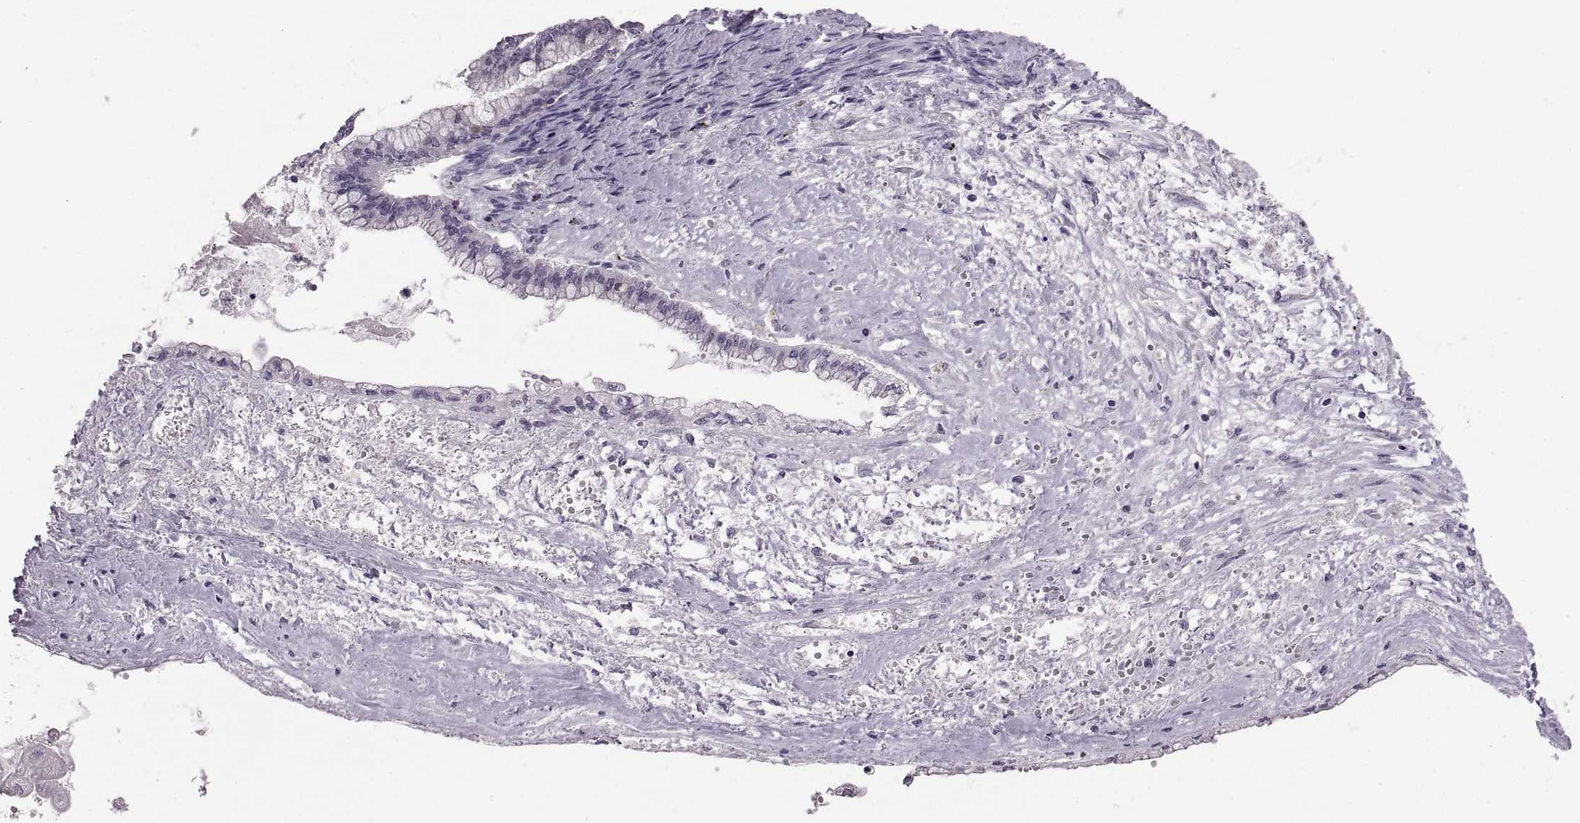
{"staining": {"intensity": "negative", "quantity": "none", "location": "none"}, "tissue": "ovarian cancer", "cell_type": "Tumor cells", "image_type": "cancer", "snomed": [{"axis": "morphology", "description": "Cystadenocarcinoma, mucinous, NOS"}, {"axis": "topography", "description": "Ovary"}], "caption": "Immunohistochemistry of ovarian cancer displays no expression in tumor cells.", "gene": "ADH6", "patient": {"sex": "female", "age": 67}}